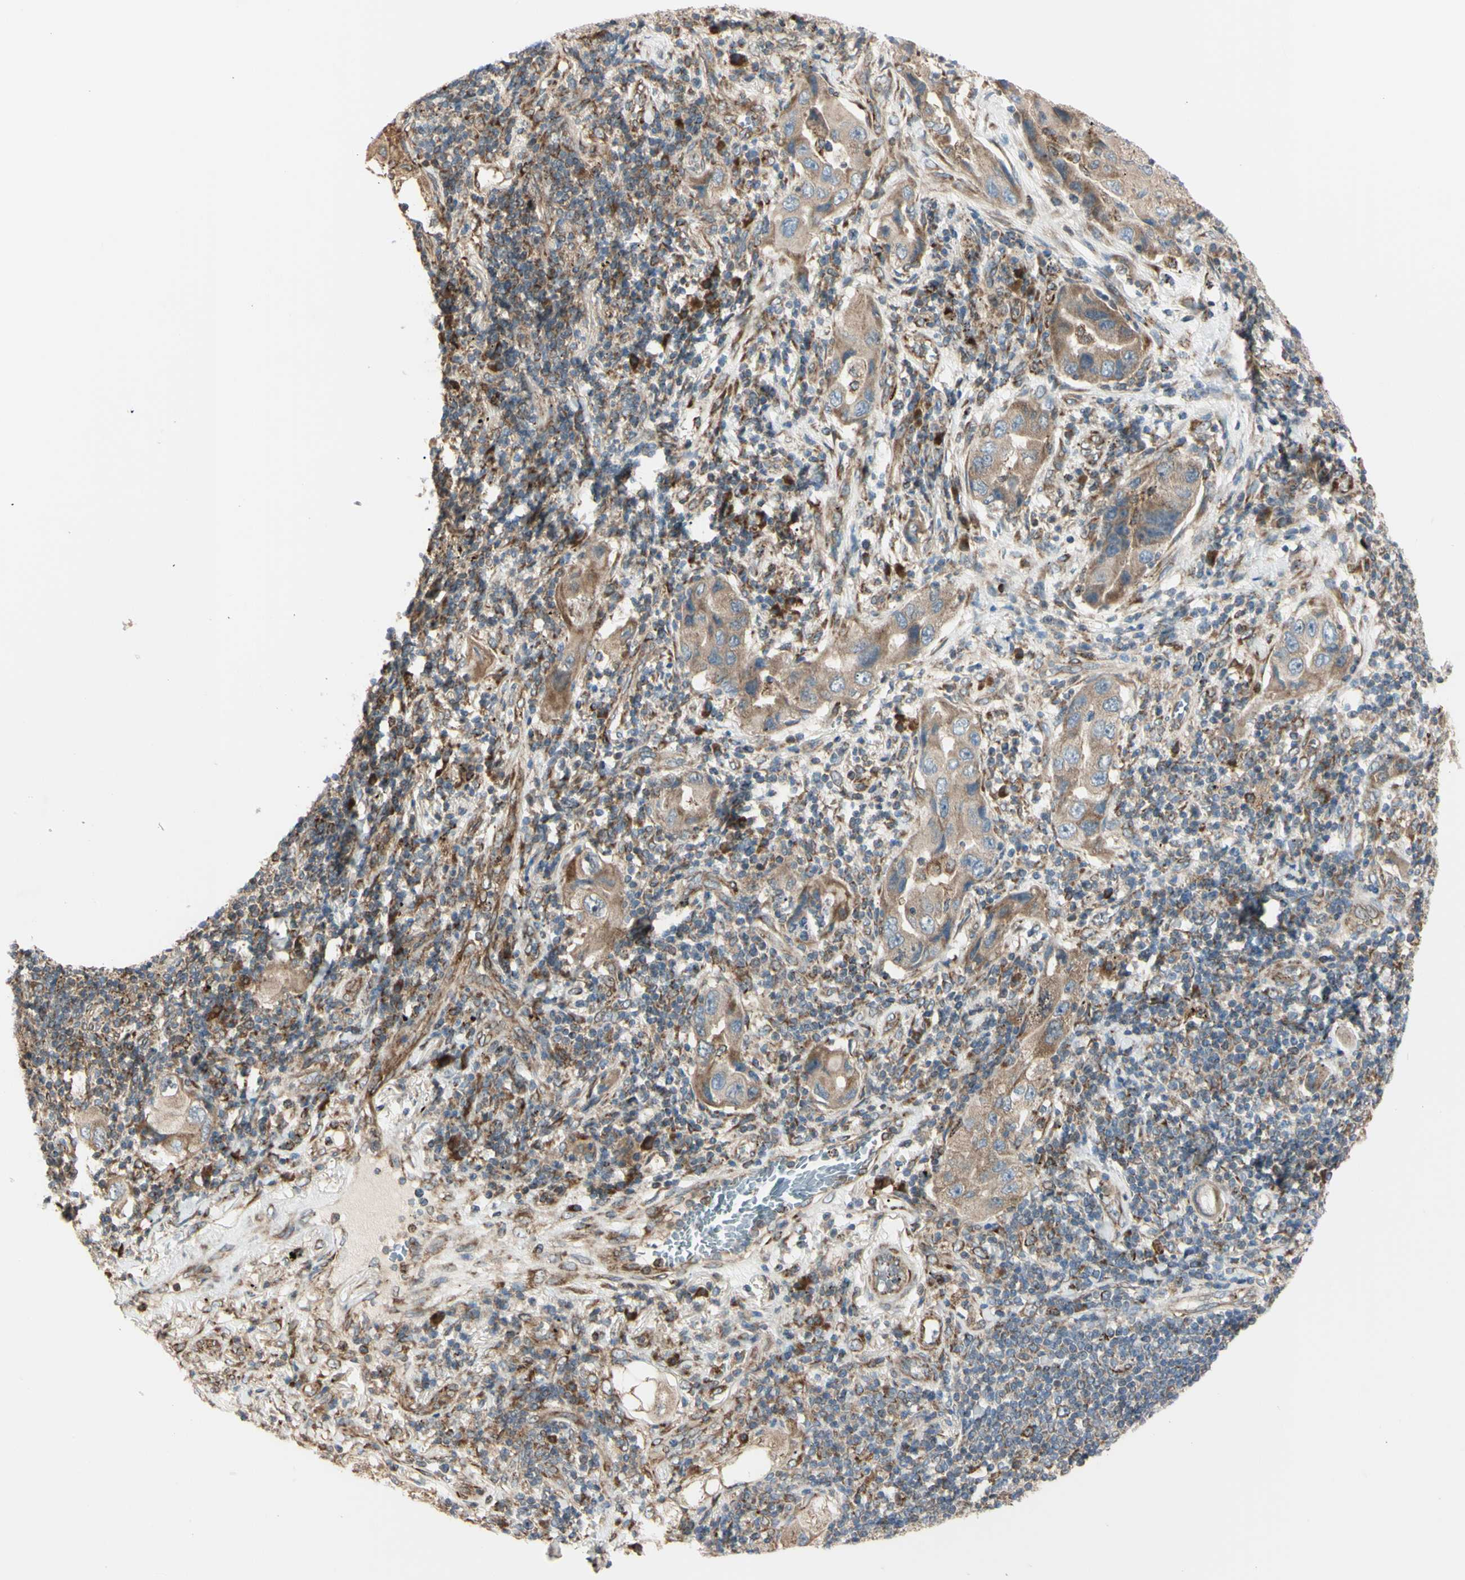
{"staining": {"intensity": "moderate", "quantity": ">75%", "location": "cytoplasmic/membranous"}, "tissue": "lung cancer", "cell_type": "Tumor cells", "image_type": "cancer", "snomed": [{"axis": "morphology", "description": "Adenocarcinoma, NOS"}, {"axis": "topography", "description": "Lung"}], "caption": "Human lung adenocarcinoma stained with a brown dye exhibits moderate cytoplasmic/membranous positive expression in approximately >75% of tumor cells.", "gene": "EIF5A", "patient": {"sex": "female", "age": 65}}